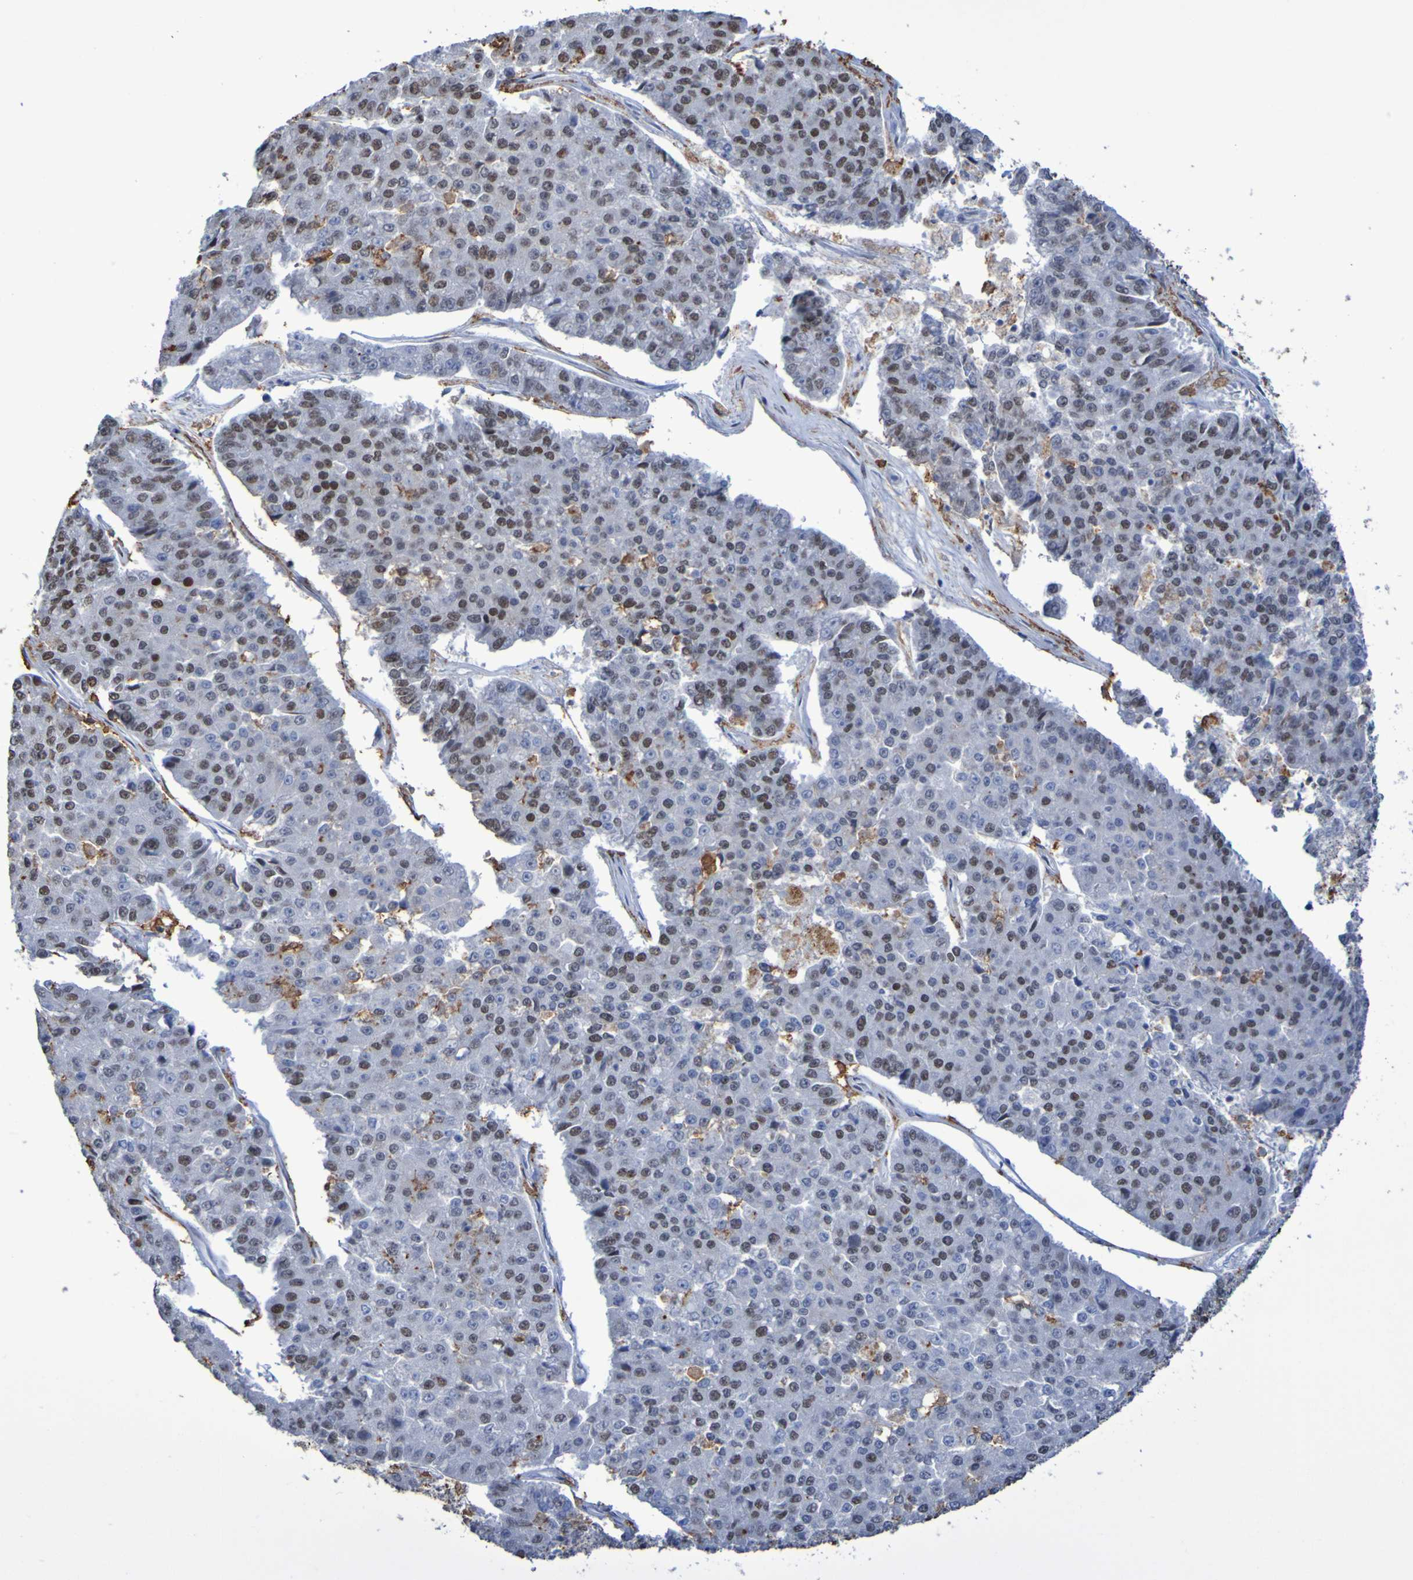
{"staining": {"intensity": "moderate", "quantity": "25%-75%", "location": "nuclear"}, "tissue": "pancreatic cancer", "cell_type": "Tumor cells", "image_type": "cancer", "snomed": [{"axis": "morphology", "description": "Adenocarcinoma, NOS"}, {"axis": "topography", "description": "Pancreas"}], "caption": "Immunohistochemical staining of pancreatic cancer (adenocarcinoma) shows medium levels of moderate nuclear staining in approximately 25%-75% of tumor cells.", "gene": "MRTFB", "patient": {"sex": "male", "age": 50}}